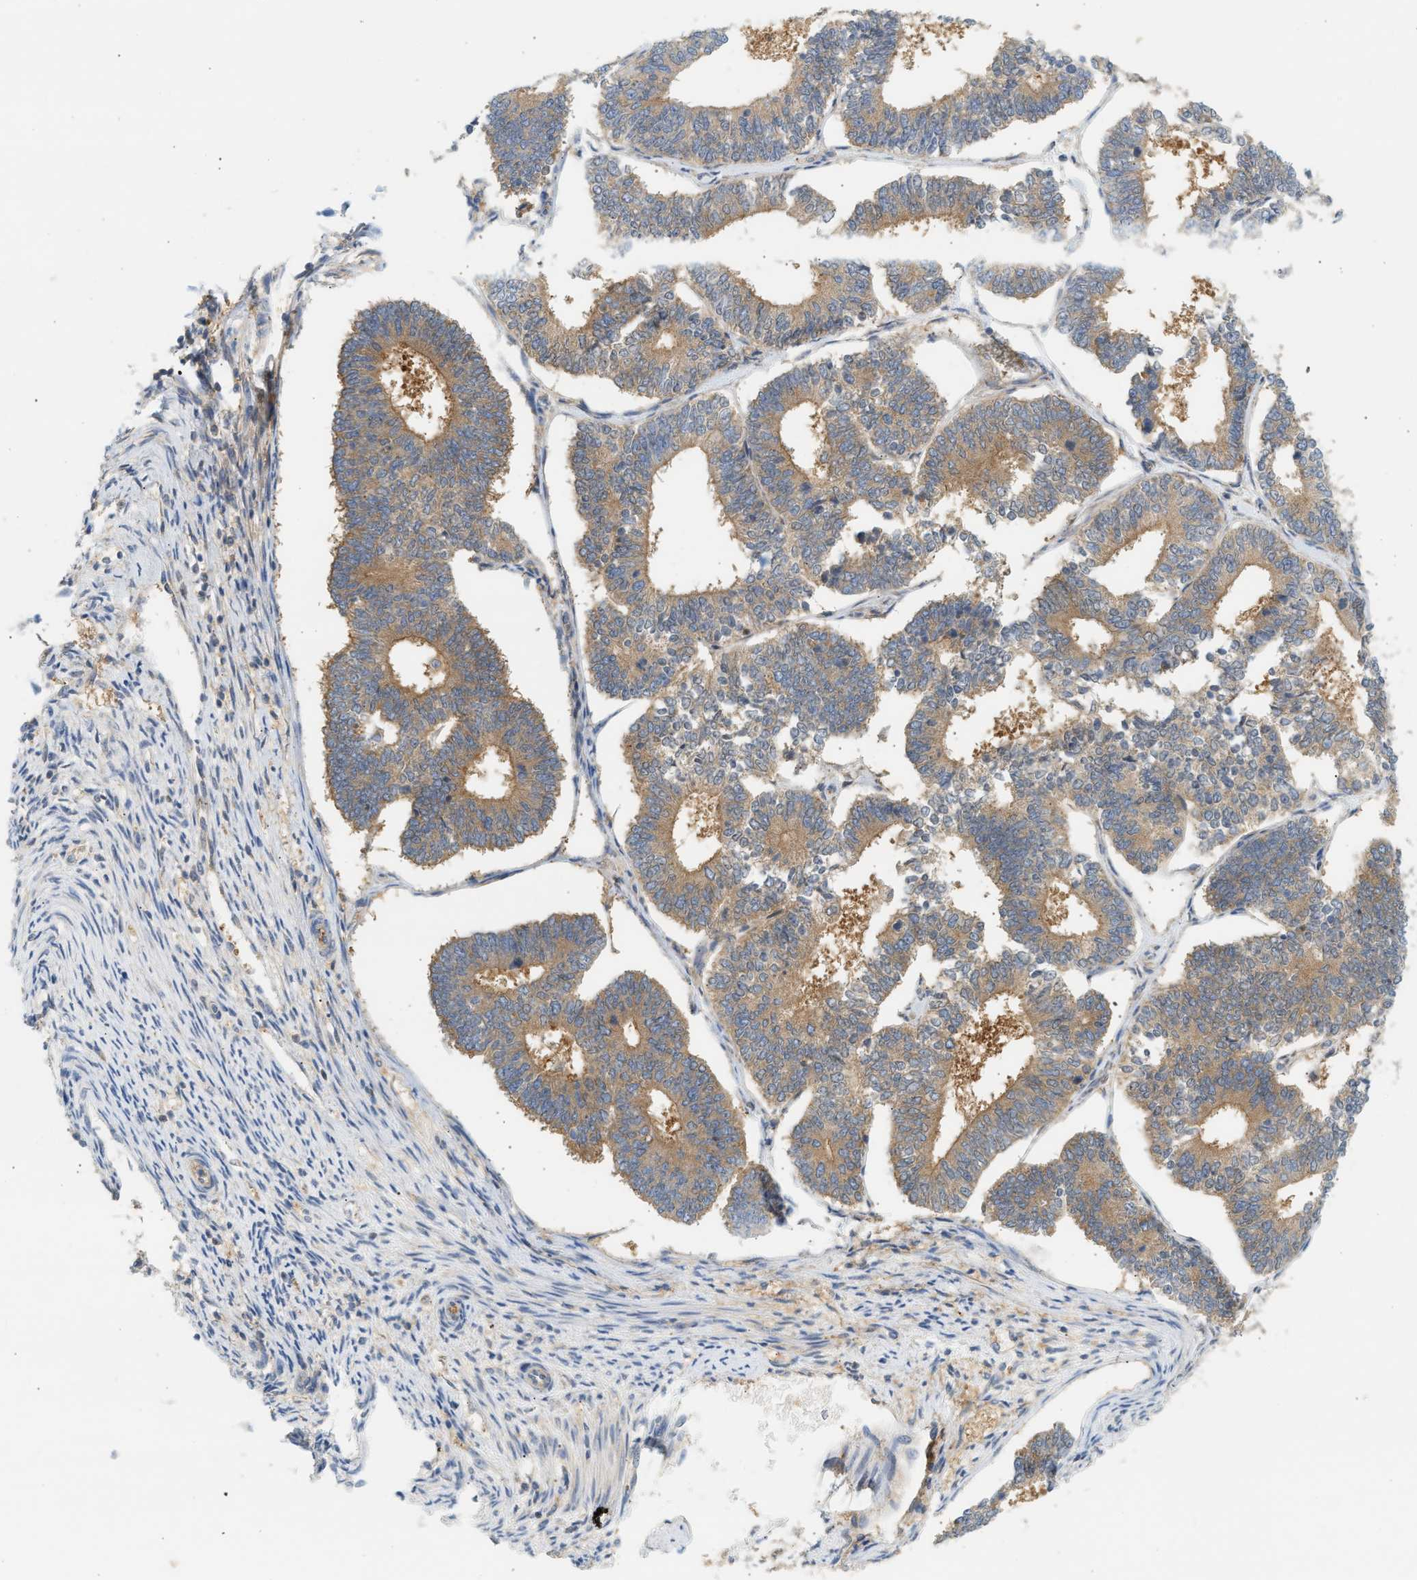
{"staining": {"intensity": "moderate", "quantity": ">75%", "location": "cytoplasmic/membranous"}, "tissue": "endometrial cancer", "cell_type": "Tumor cells", "image_type": "cancer", "snomed": [{"axis": "morphology", "description": "Adenocarcinoma, NOS"}, {"axis": "topography", "description": "Endometrium"}], "caption": "This is an image of IHC staining of endometrial adenocarcinoma, which shows moderate staining in the cytoplasmic/membranous of tumor cells.", "gene": "PAFAH1B1", "patient": {"sex": "female", "age": 70}}